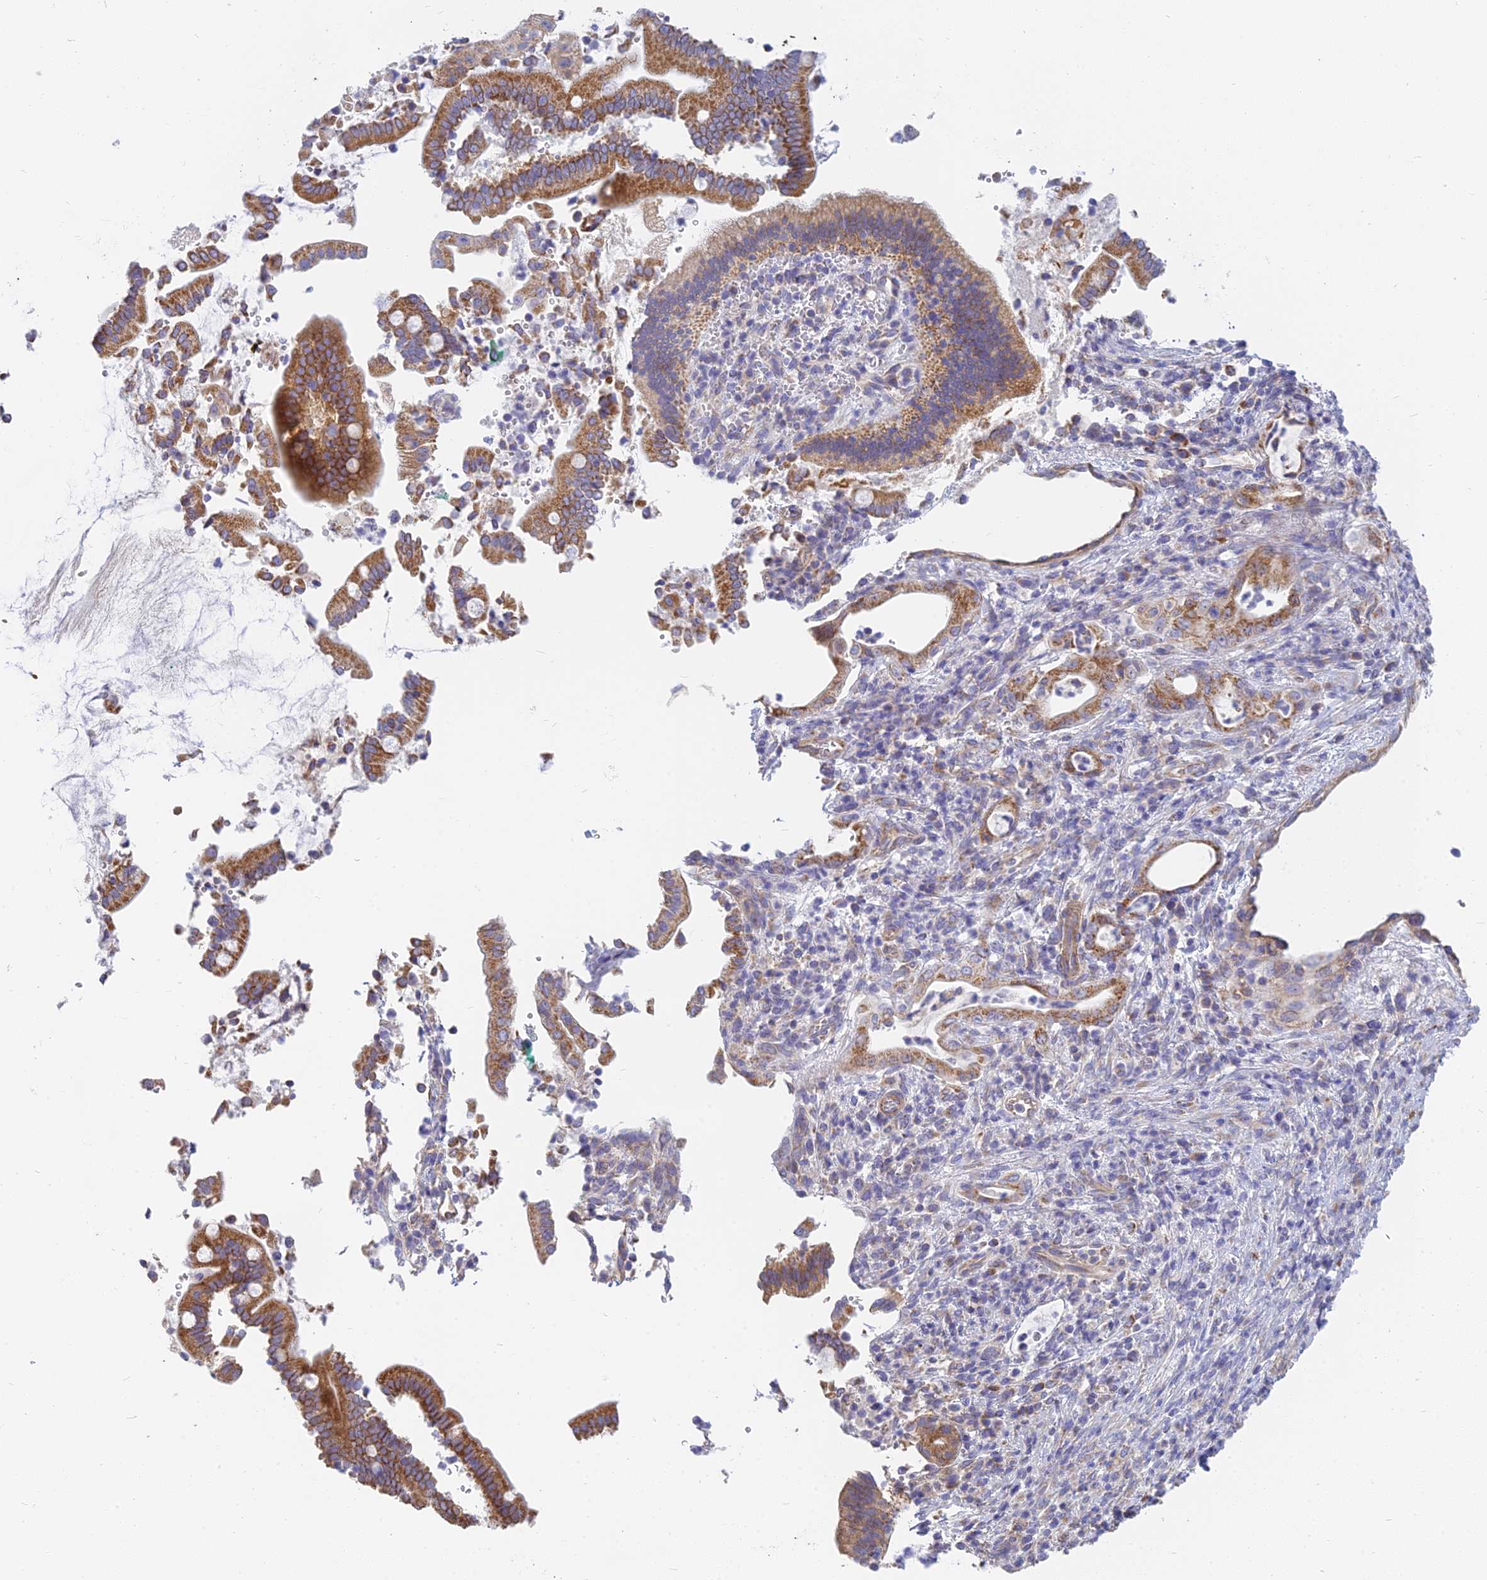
{"staining": {"intensity": "moderate", "quantity": ">75%", "location": "cytoplasmic/membranous"}, "tissue": "pancreatic cancer", "cell_type": "Tumor cells", "image_type": "cancer", "snomed": [{"axis": "morphology", "description": "Normal tissue, NOS"}, {"axis": "morphology", "description": "Adenocarcinoma, NOS"}, {"axis": "topography", "description": "Pancreas"}], "caption": "This micrograph reveals pancreatic cancer (adenocarcinoma) stained with immunohistochemistry to label a protein in brown. The cytoplasmic/membranous of tumor cells show moderate positivity for the protein. Nuclei are counter-stained blue.", "gene": "MRPL15", "patient": {"sex": "female", "age": 55}}